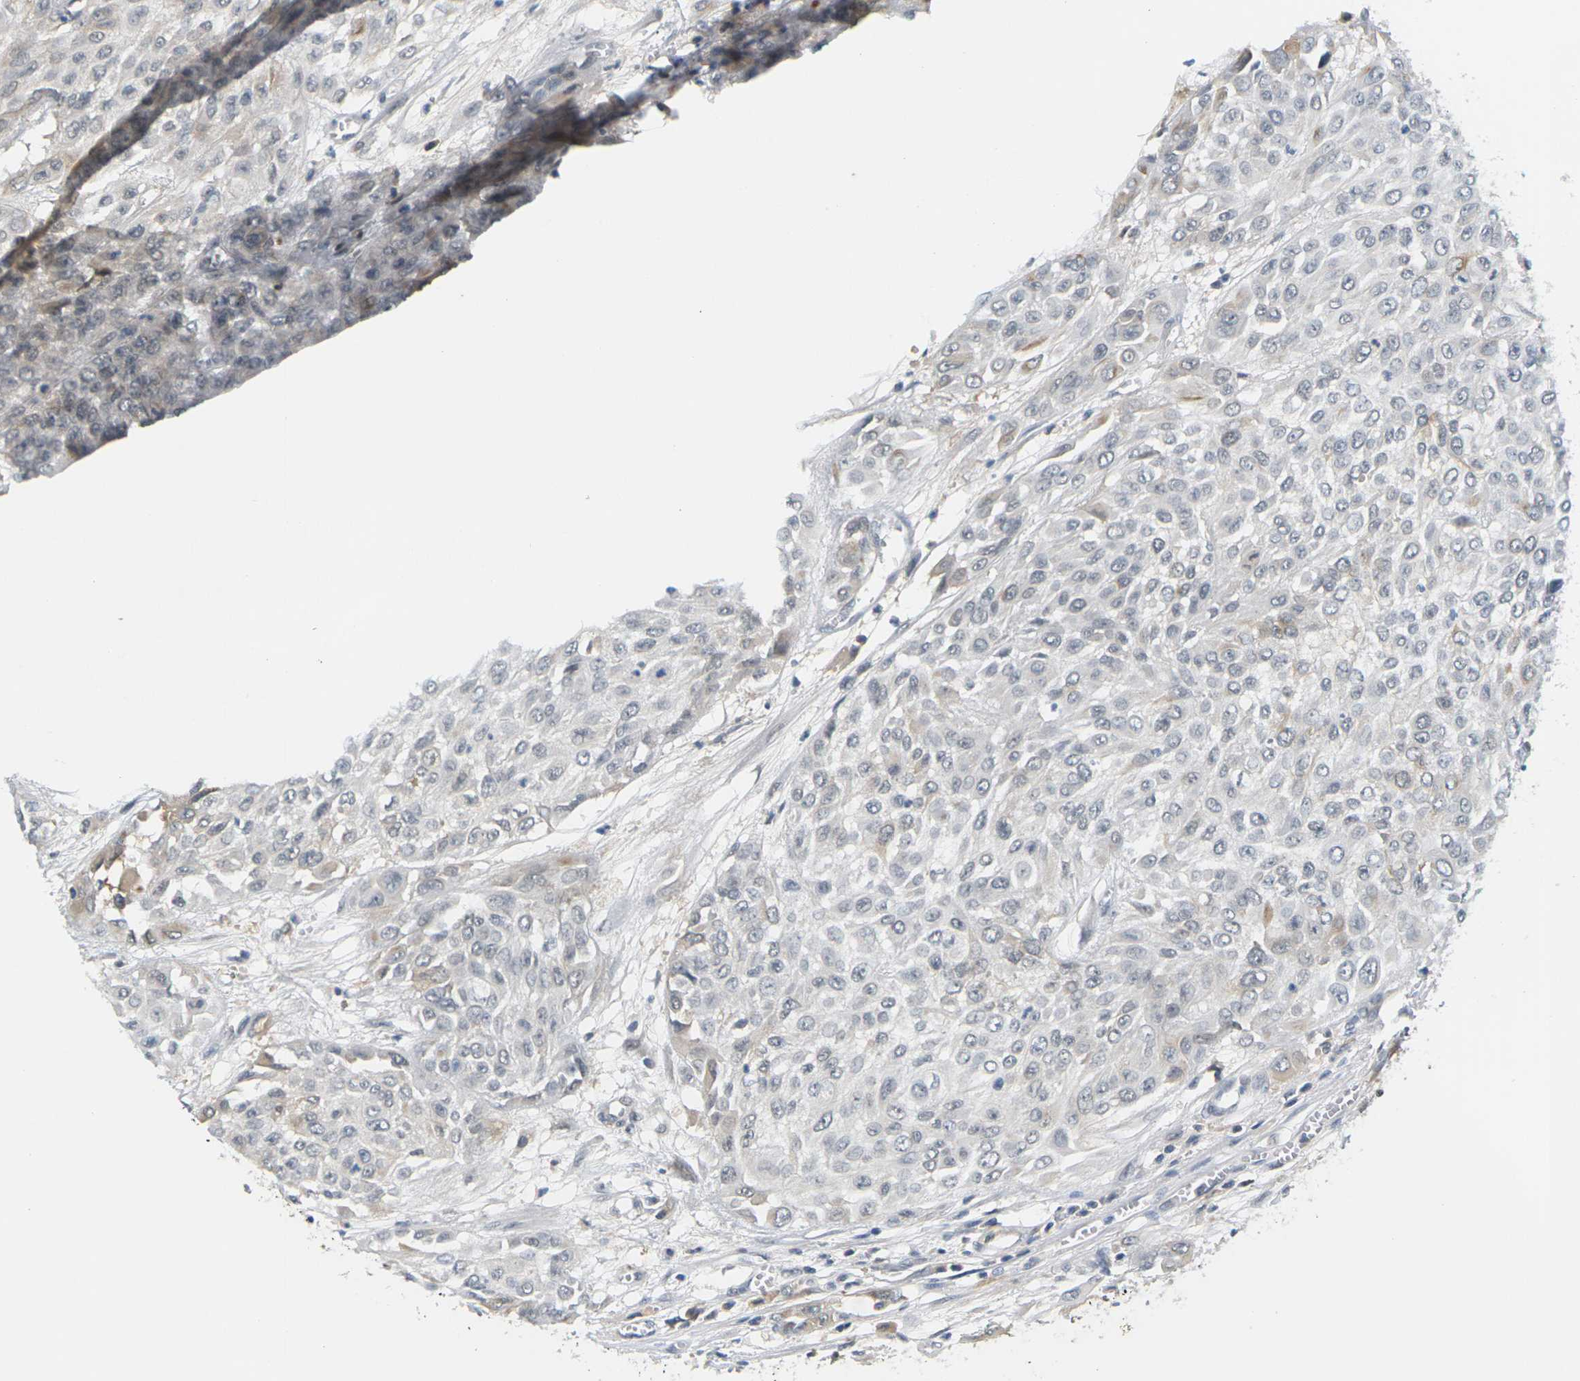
{"staining": {"intensity": "moderate", "quantity": "<25%", "location": "cytoplasmic/membranous"}, "tissue": "urothelial cancer", "cell_type": "Tumor cells", "image_type": "cancer", "snomed": [{"axis": "morphology", "description": "Urothelial carcinoma, High grade"}, {"axis": "topography", "description": "Urinary bladder"}], "caption": "Immunohistochemistry micrograph of human urothelial carcinoma (high-grade) stained for a protein (brown), which demonstrates low levels of moderate cytoplasmic/membranous expression in about <25% of tumor cells.", "gene": "PKP2", "patient": {"sex": "male", "age": 57}}